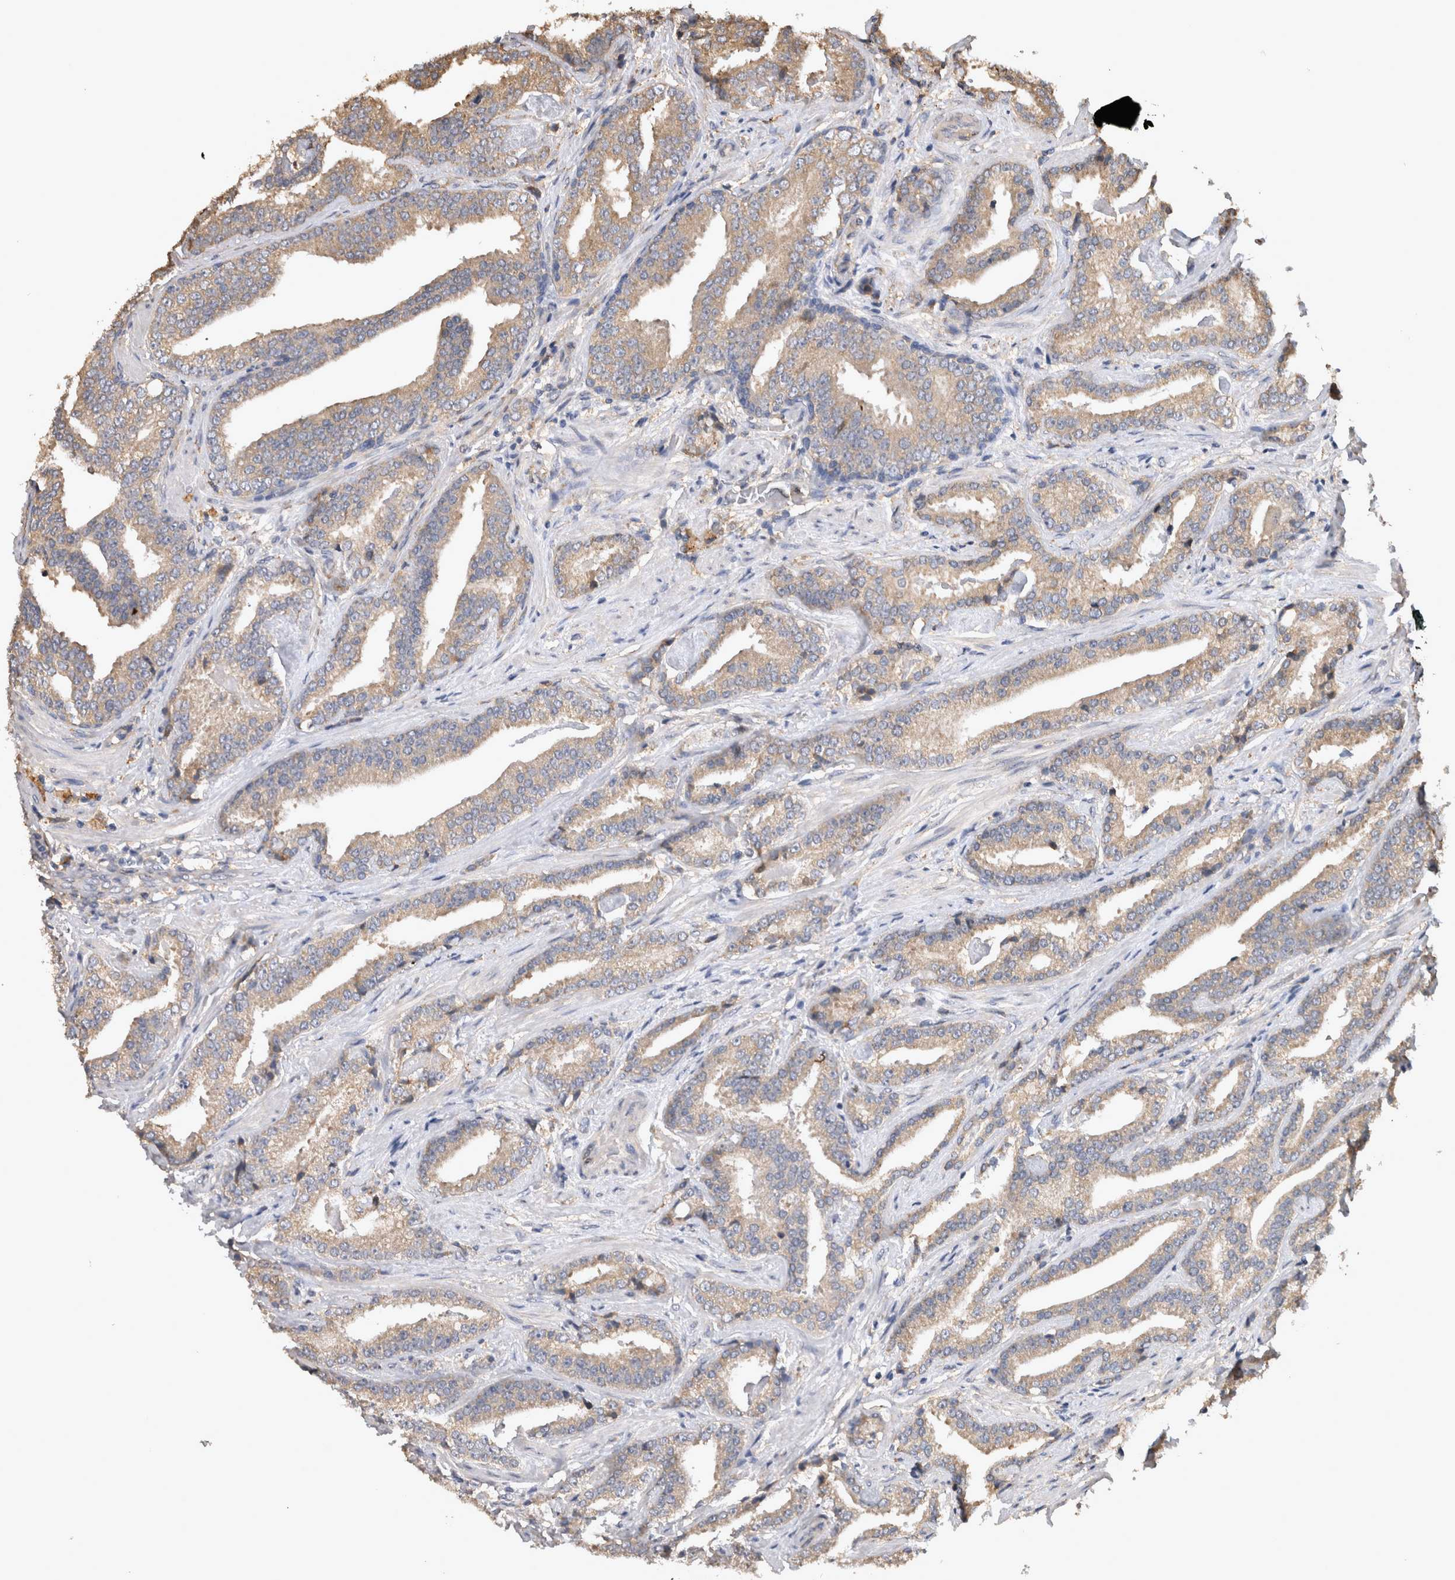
{"staining": {"intensity": "weak", "quantity": ">75%", "location": "cytoplasmic/membranous"}, "tissue": "prostate cancer", "cell_type": "Tumor cells", "image_type": "cancer", "snomed": [{"axis": "morphology", "description": "Adenocarcinoma, Low grade"}, {"axis": "topography", "description": "Prostate"}], "caption": "A low amount of weak cytoplasmic/membranous staining is appreciated in approximately >75% of tumor cells in prostate cancer (adenocarcinoma (low-grade)) tissue.", "gene": "TMED7", "patient": {"sex": "male", "age": 67}}